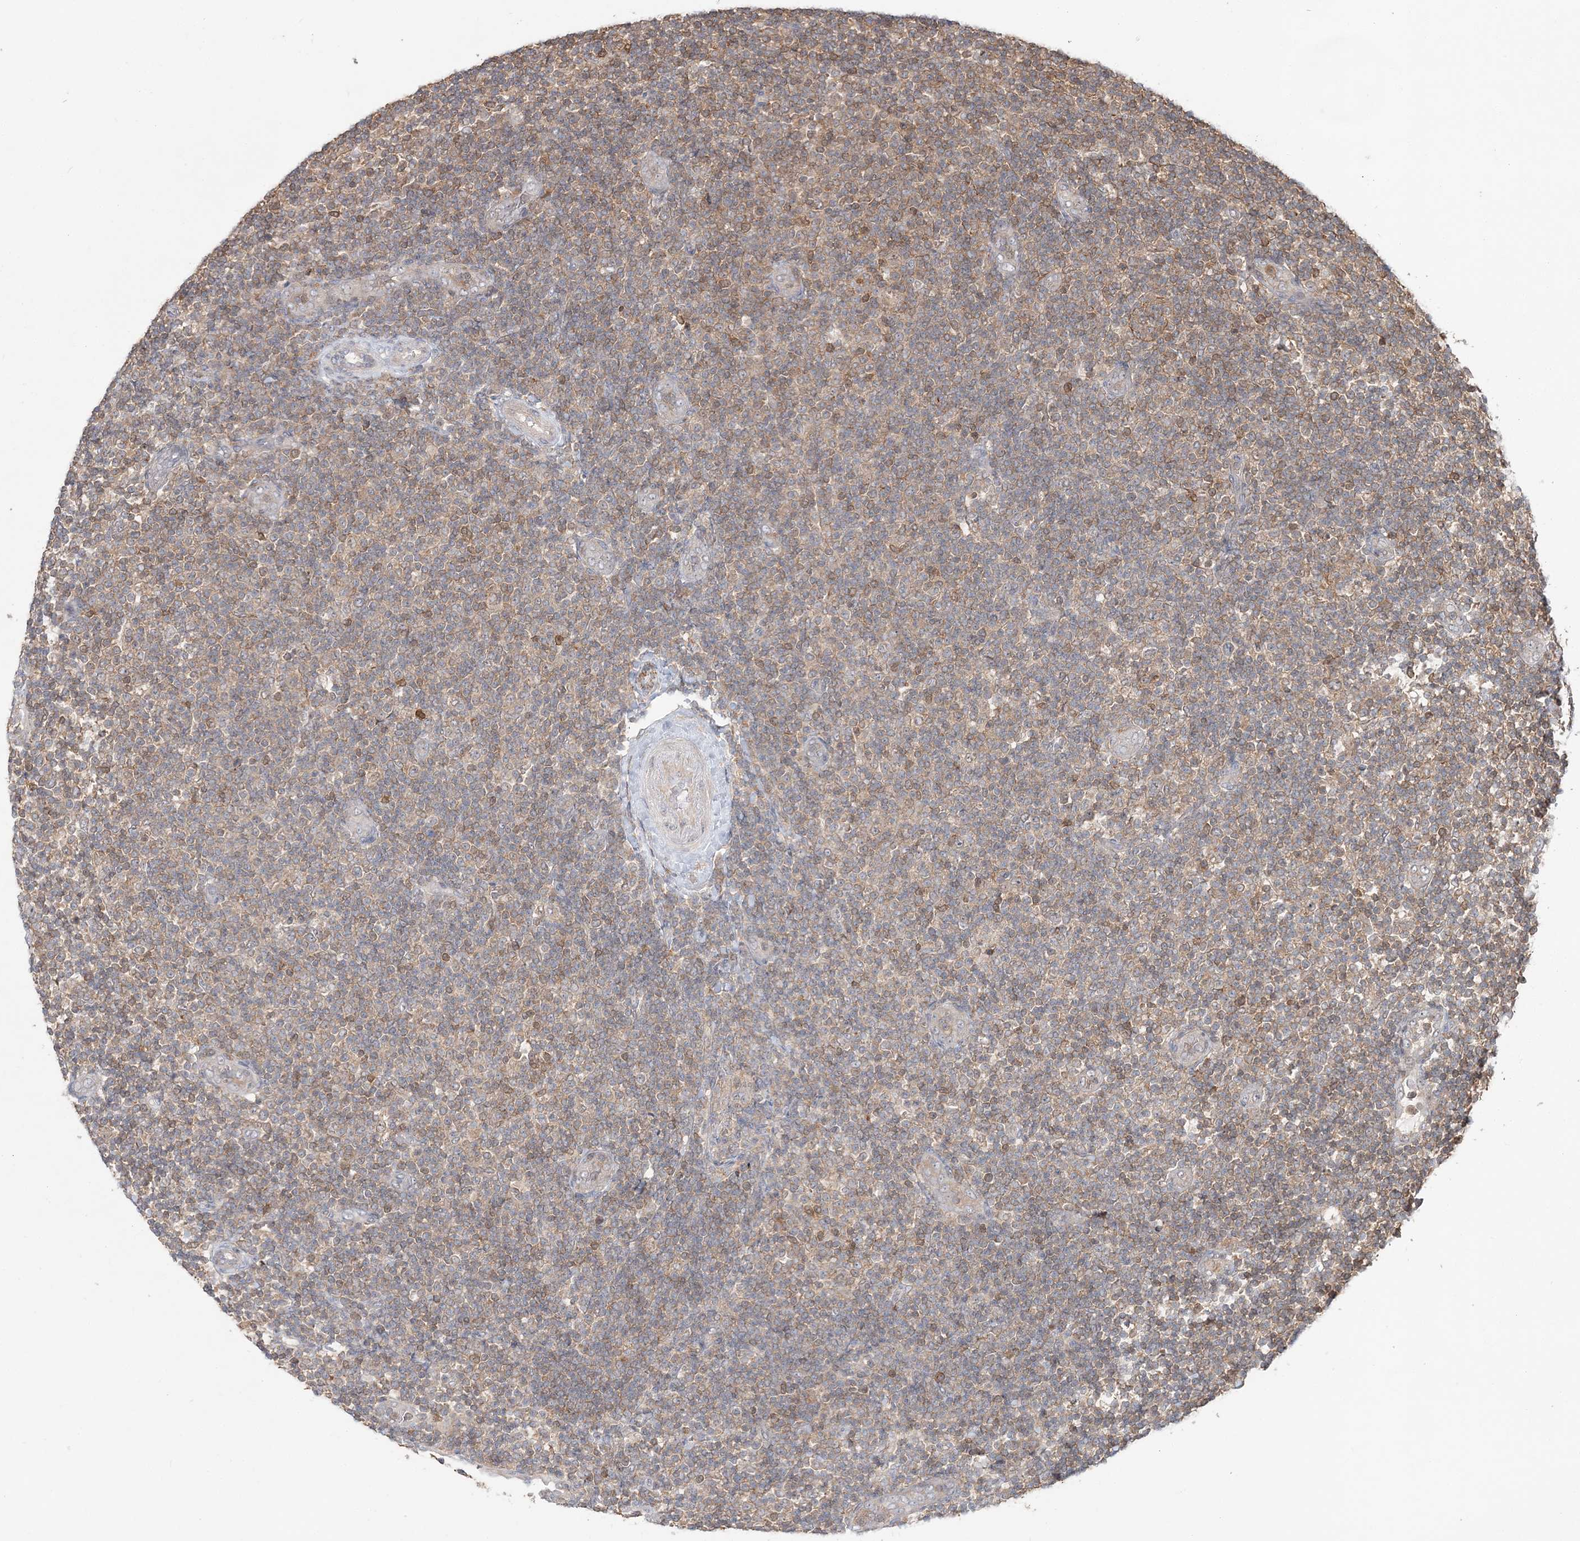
{"staining": {"intensity": "weak", "quantity": "25%-75%", "location": "cytoplasmic/membranous"}, "tissue": "lymphoma", "cell_type": "Tumor cells", "image_type": "cancer", "snomed": [{"axis": "morphology", "description": "Malignant lymphoma, non-Hodgkin's type, Low grade"}, {"axis": "topography", "description": "Lymph node"}], "caption": "Approximately 25%-75% of tumor cells in human lymphoma demonstrate weak cytoplasmic/membranous protein positivity as visualized by brown immunohistochemical staining.", "gene": "CAB39", "patient": {"sex": "male", "age": 83}}